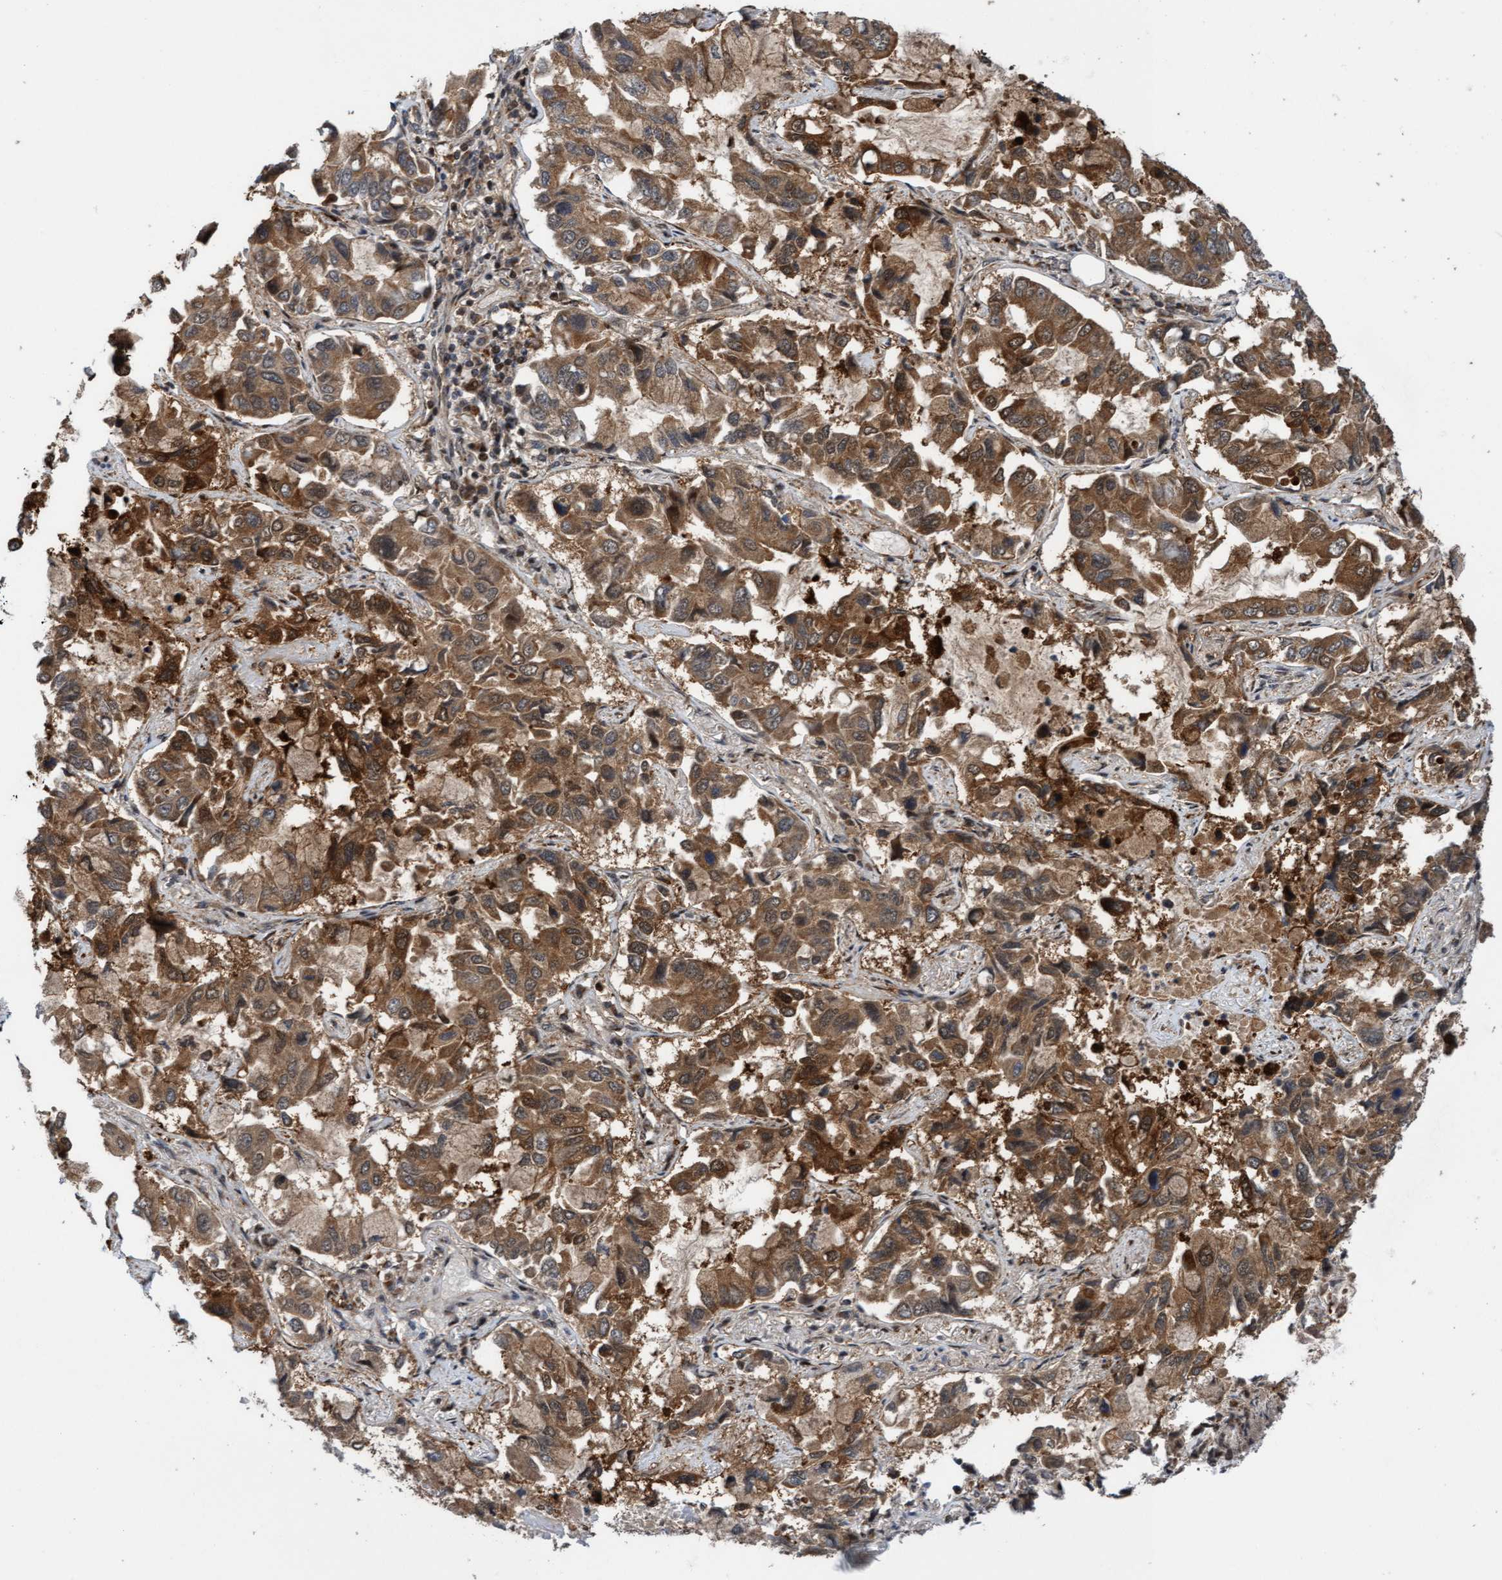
{"staining": {"intensity": "moderate", "quantity": ">75%", "location": "cytoplasmic/membranous"}, "tissue": "lung cancer", "cell_type": "Tumor cells", "image_type": "cancer", "snomed": [{"axis": "morphology", "description": "Adenocarcinoma, NOS"}, {"axis": "topography", "description": "Lung"}], "caption": "Protein expression analysis of human lung cancer (adenocarcinoma) reveals moderate cytoplasmic/membranous expression in about >75% of tumor cells. (brown staining indicates protein expression, while blue staining denotes nuclei).", "gene": "ITFG1", "patient": {"sex": "male", "age": 64}}